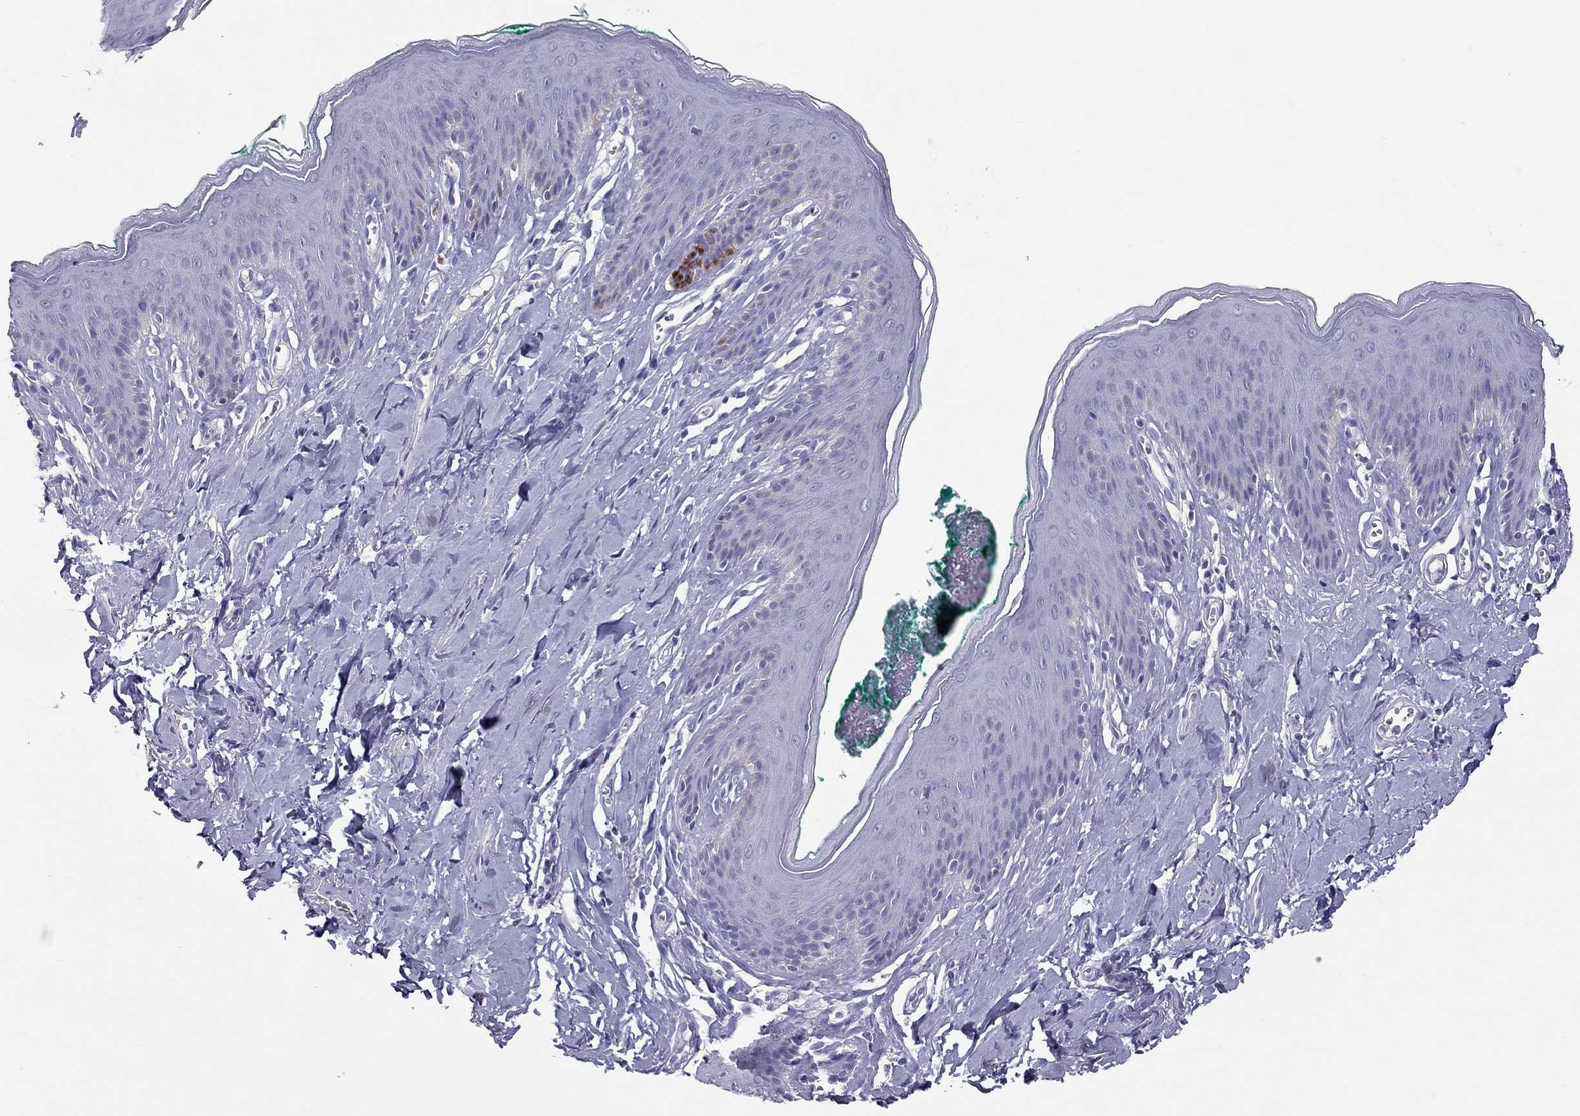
{"staining": {"intensity": "negative", "quantity": "none", "location": "none"}, "tissue": "skin", "cell_type": "Epidermal cells", "image_type": "normal", "snomed": [{"axis": "morphology", "description": "Normal tissue, NOS"}, {"axis": "topography", "description": "Vulva"}], "caption": "Immunohistochemistry (IHC) of benign skin displays no positivity in epidermal cells. Brightfield microscopy of immunohistochemistry stained with DAB (brown) and hematoxylin (blue), captured at high magnification.", "gene": "IL17REL", "patient": {"sex": "female", "age": 66}}